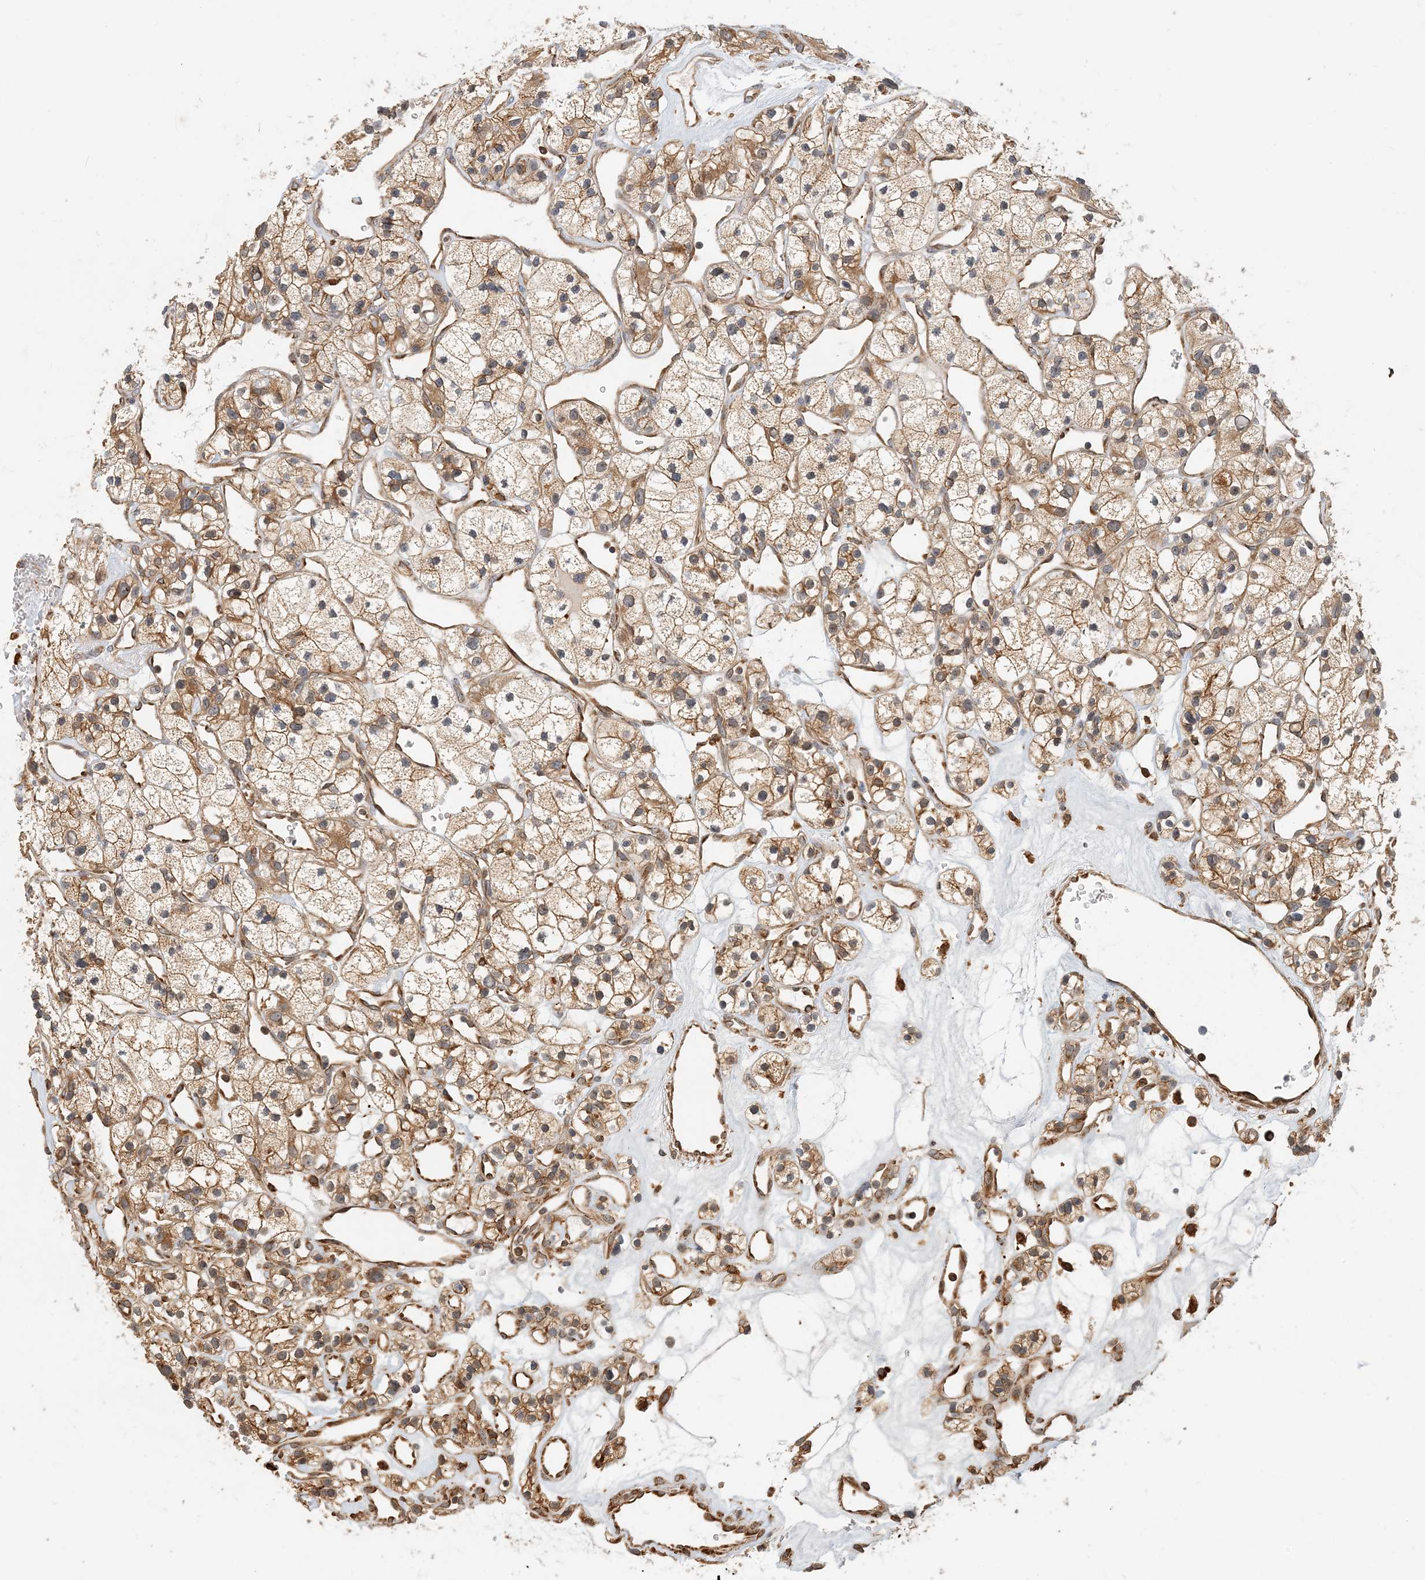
{"staining": {"intensity": "moderate", "quantity": ">75%", "location": "cytoplasmic/membranous"}, "tissue": "renal cancer", "cell_type": "Tumor cells", "image_type": "cancer", "snomed": [{"axis": "morphology", "description": "Adenocarcinoma, NOS"}, {"axis": "topography", "description": "Kidney"}], "caption": "Brown immunohistochemical staining in human renal adenocarcinoma exhibits moderate cytoplasmic/membranous staining in about >75% of tumor cells. The staining was performed using DAB (3,3'-diaminobenzidine), with brown indicating positive protein expression. Nuclei are stained blue with hematoxylin.", "gene": "HNMT", "patient": {"sex": "female", "age": 57}}